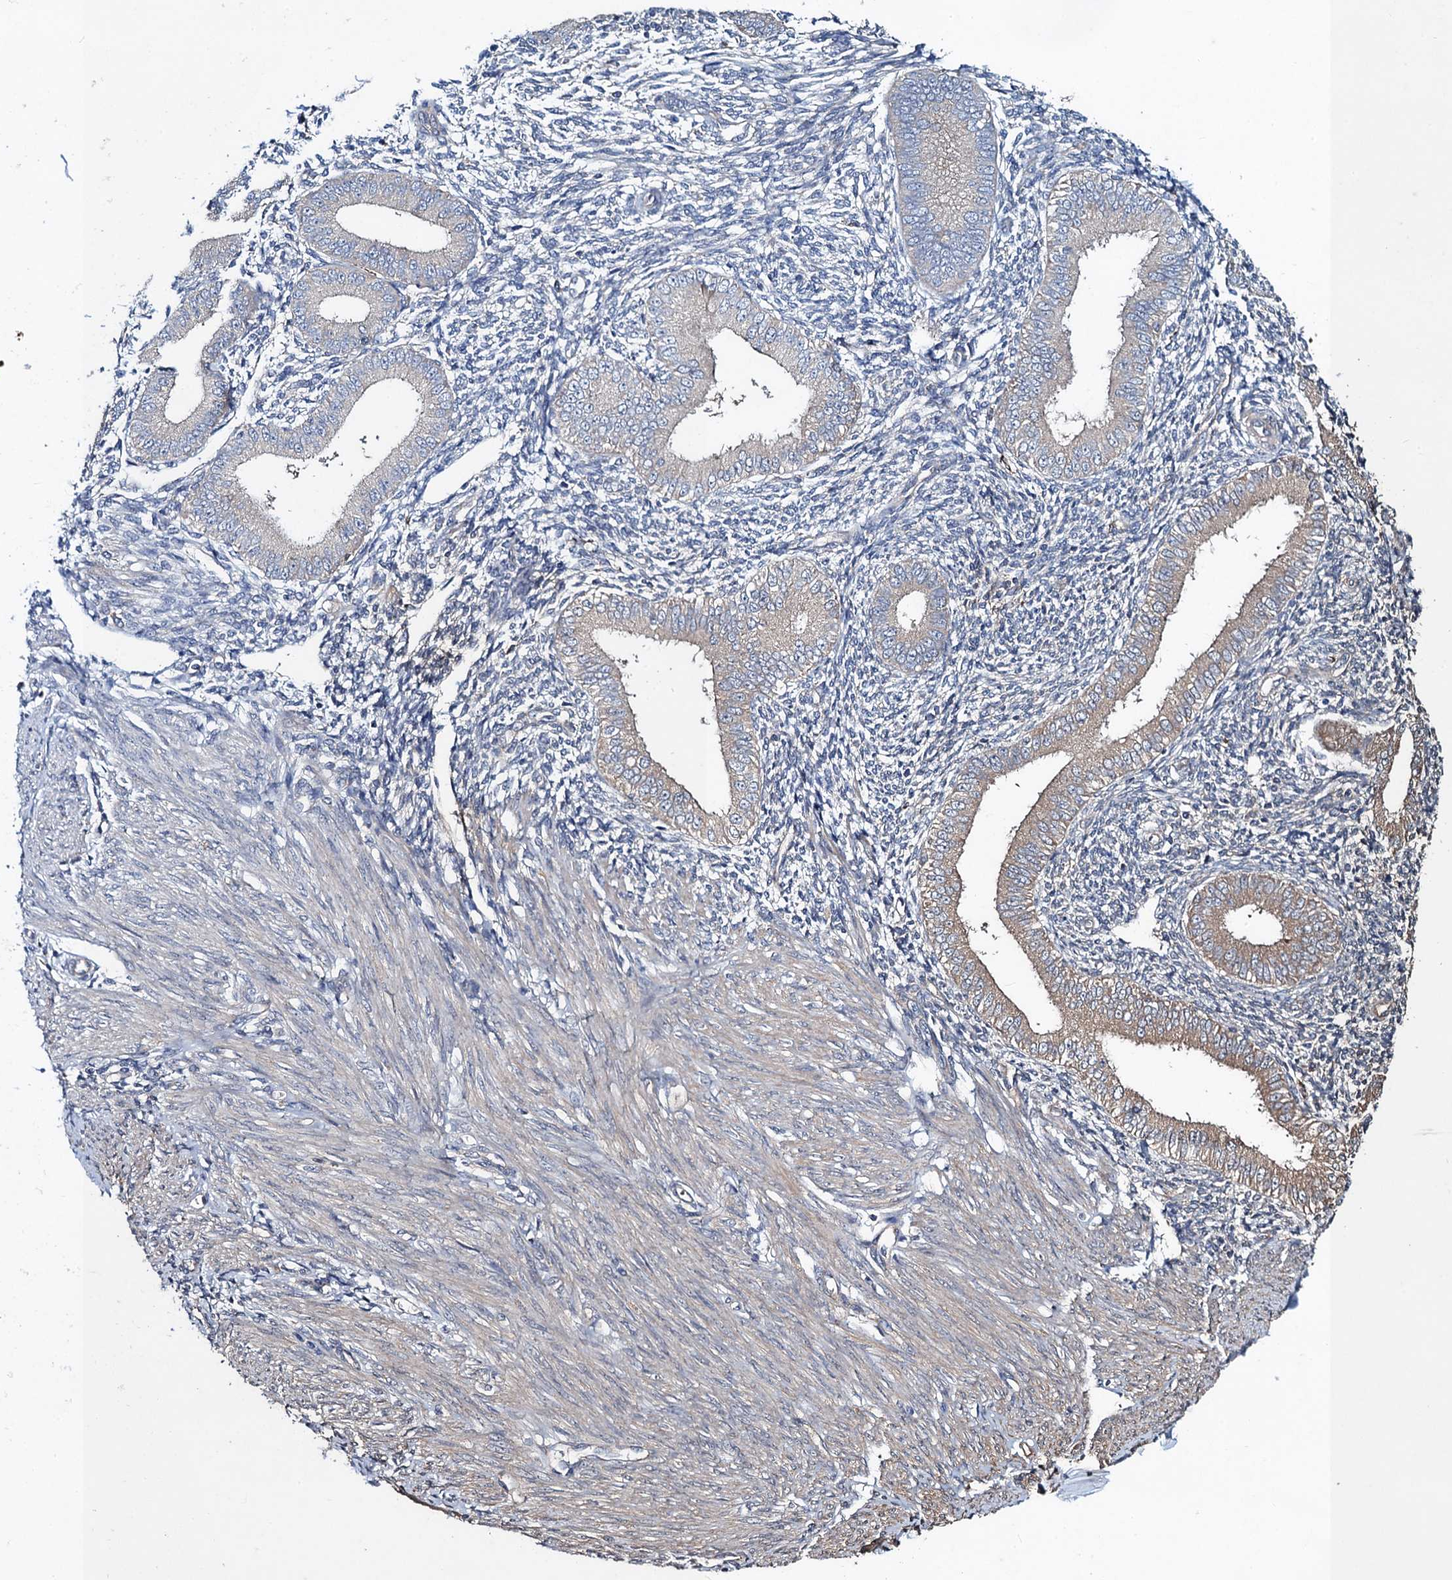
{"staining": {"intensity": "negative", "quantity": "none", "location": "none"}, "tissue": "endometrium", "cell_type": "Cells in endometrial stroma", "image_type": "normal", "snomed": [{"axis": "morphology", "description": "Normal tissue, NOS"}, {"axis": "topography", "description": "Uterus"}, {"axis": "topography", "description": "Endometrium"}], "caption": "An immunohistochemistry photomicrograph of normal endometrium is shown. There is no staining in cells in endometrial stroma of endometrium. (Brightfield microscopy of DAB (3,3'-diaminobenzidine) immunohistochemistry (IHC) at high magnification).", "gene": "SNAP29", "patient": {"sex": "female", "age": 48}}